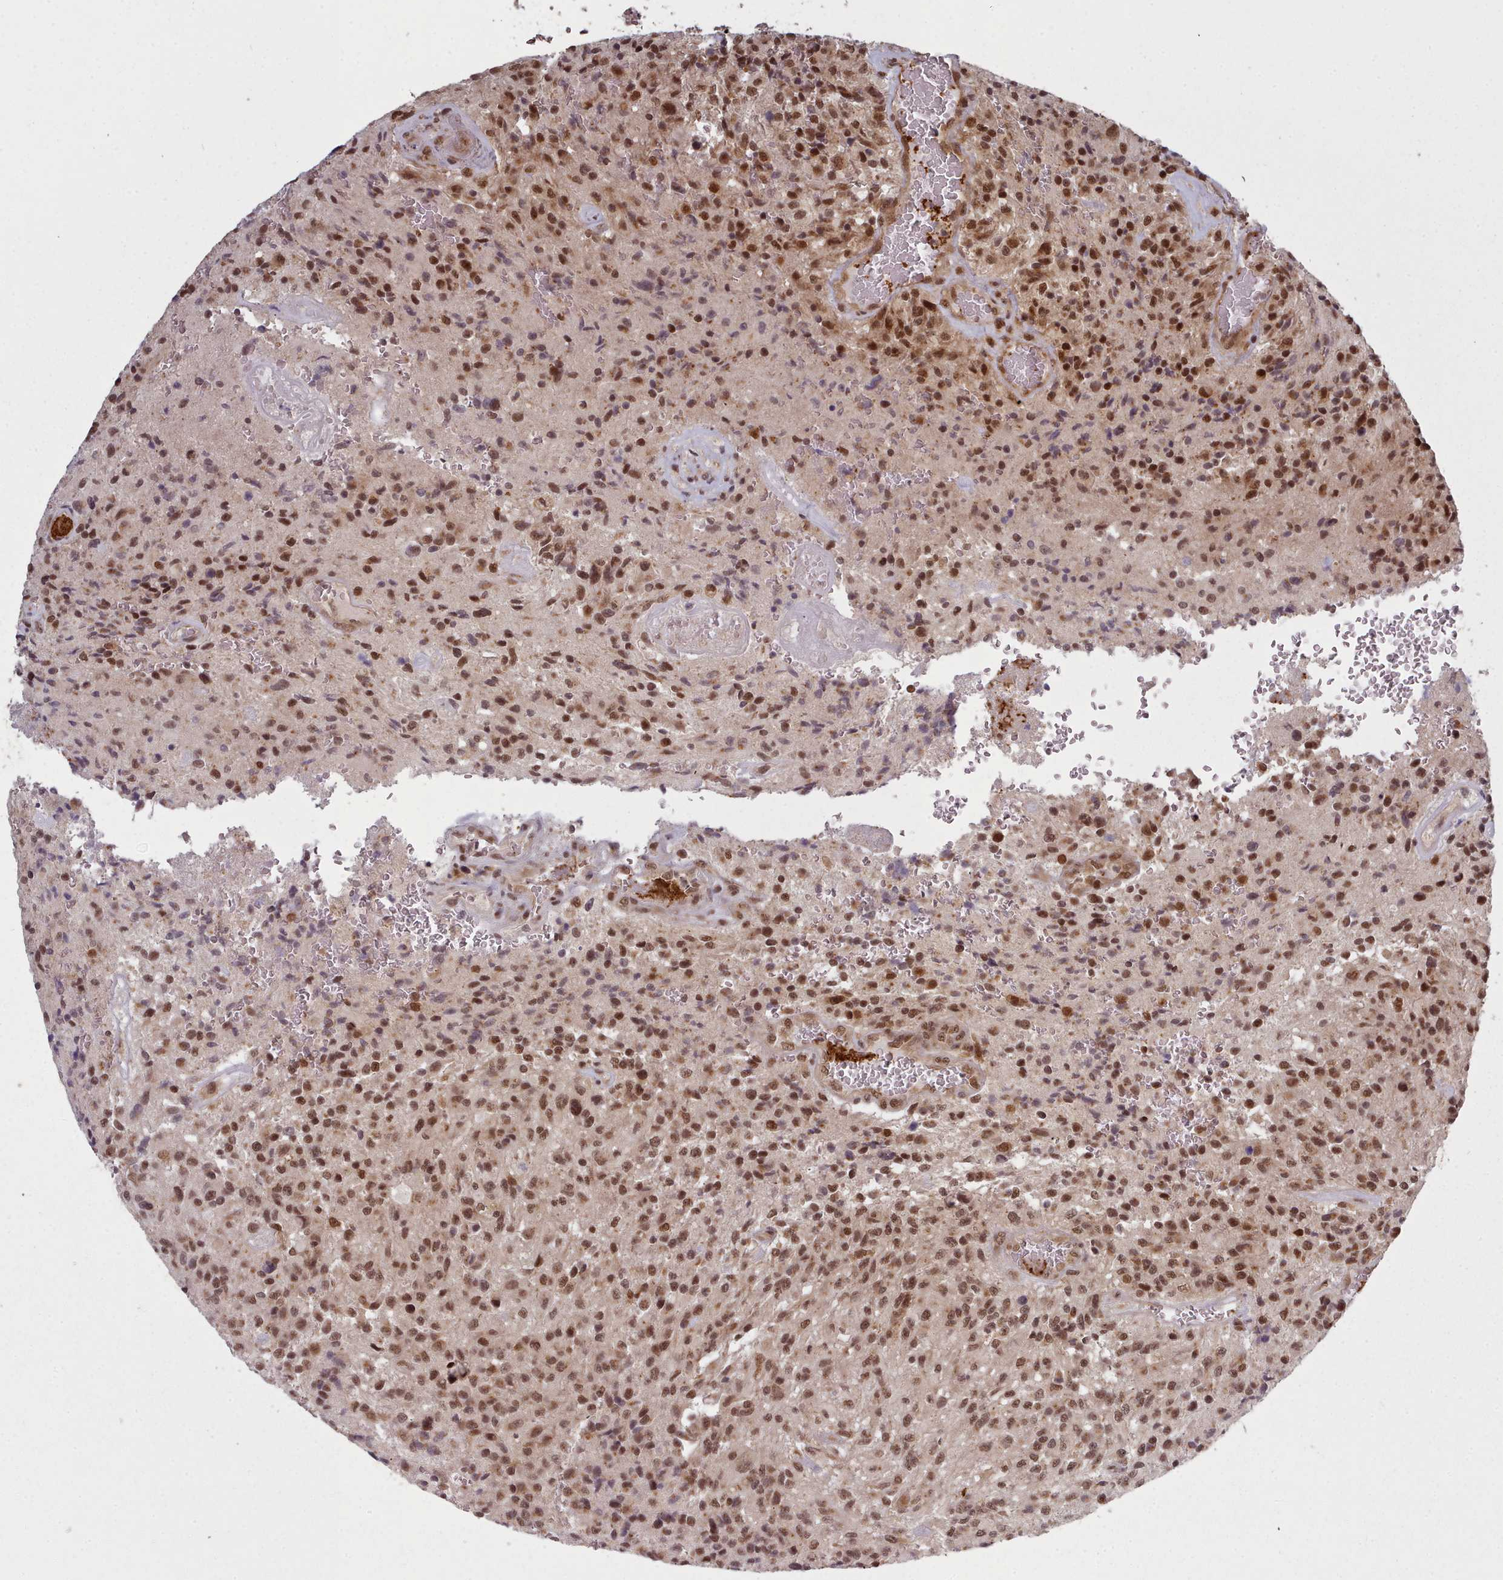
{"staining": {"intensity": "moderate", "quantity": ">75%", "location": "cytoplasmic/membranous,nuclear"}, "tissue": "glioma", "cell_type": "Tumor cells", "image_type": "cancer", "snomed": [{"axis": "morphology", "description": "Normal tissue, NOS"}, {"axis": "morphology", "description": "Glioma, malignant, High grade"}, {"axis": "topography", "description": "Cerebral cortex"}], "caption": "This is a histology image of immunohistochemistry (IHC) staining of malignant glioma (high-grade), which shows moderate expression in the cytoplasmic/membranous and nuclear of tumor cells.", "gene": "DHX8", "patient": {"sex": "male", "age": 56}}